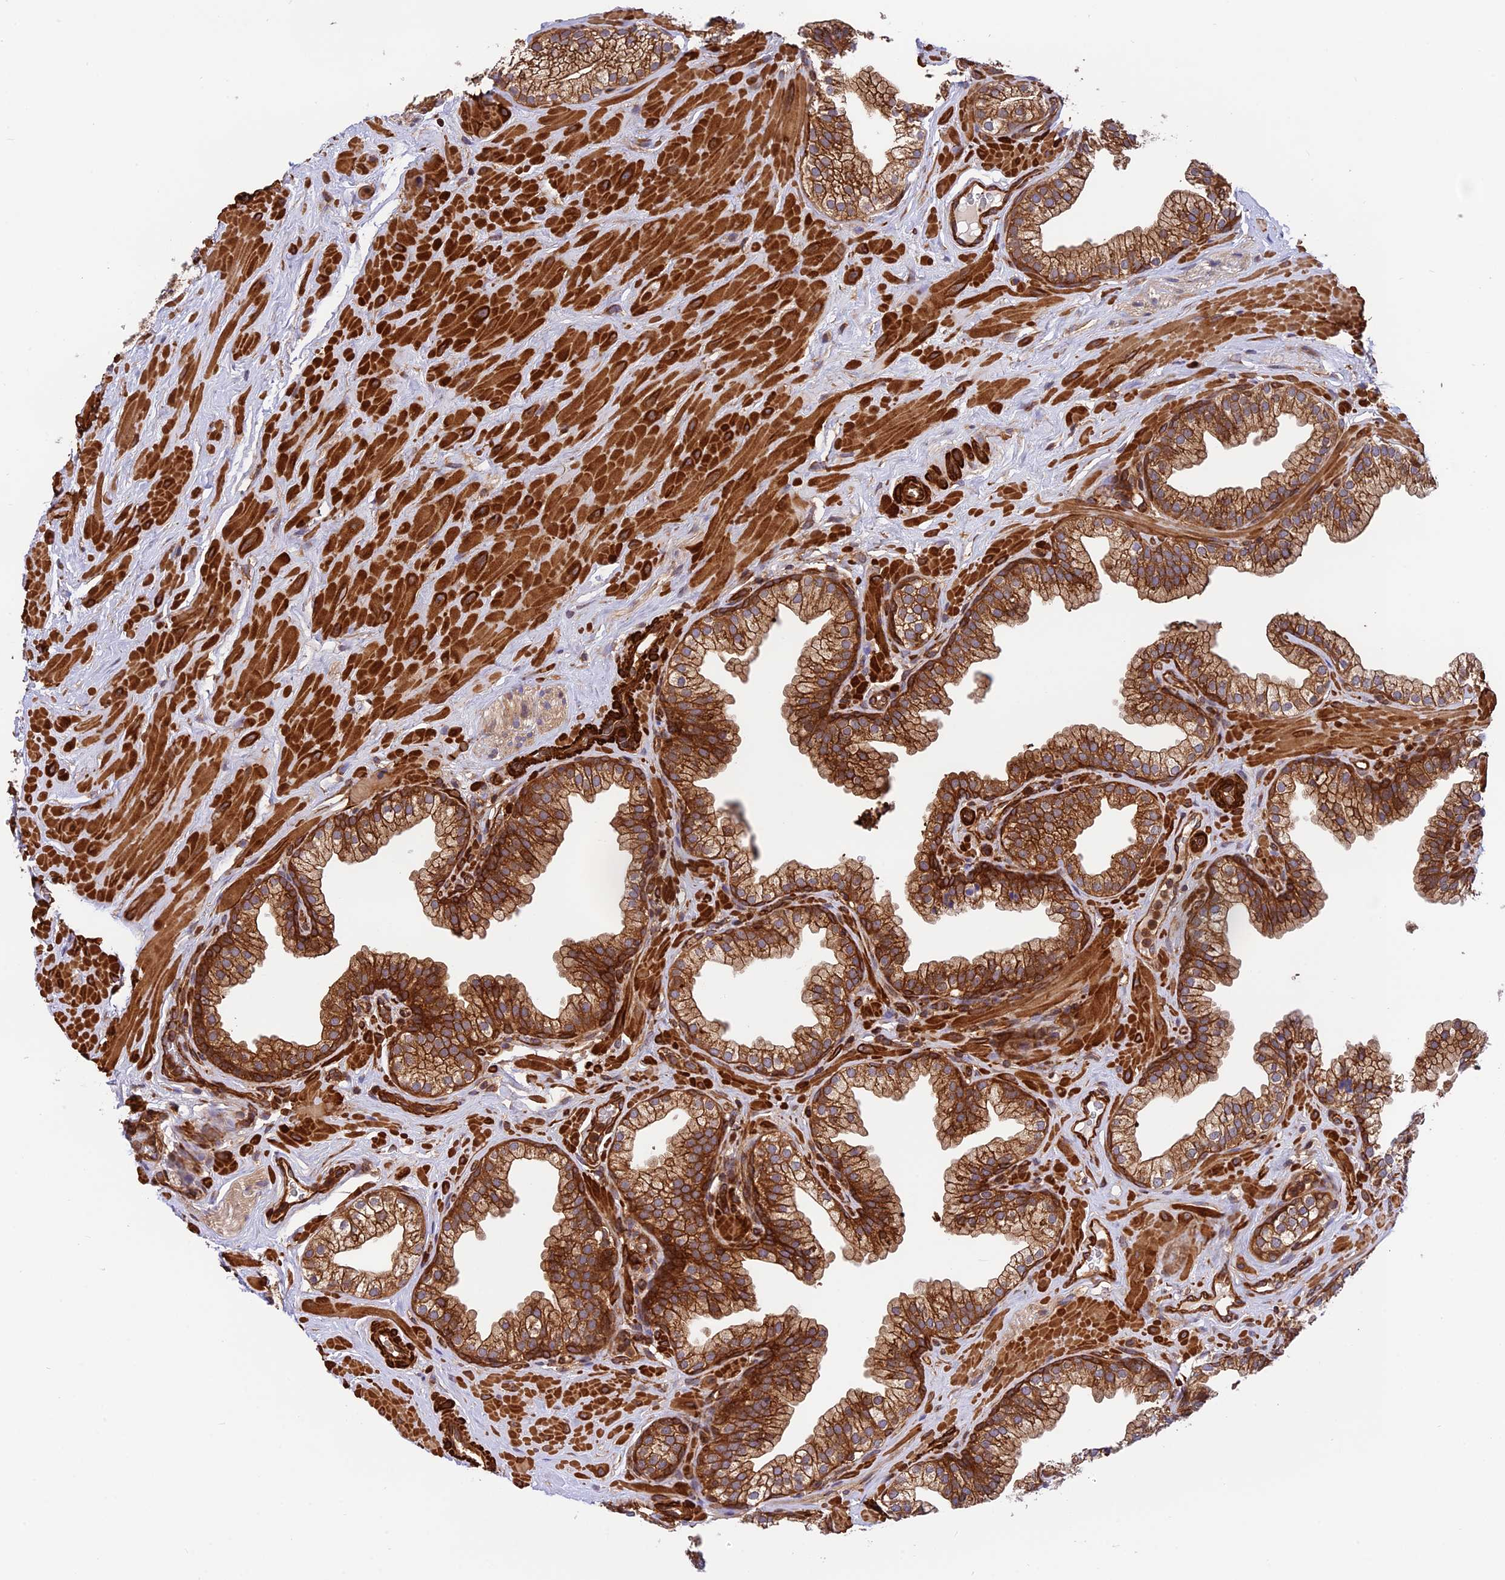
{"staining": {"intensity": "strong", "quantity": "25%-75%", "location": "cytoplasmic/membranous"}, "tissue": "prostate", "cell_type": "Glandular cells", "image_type": "normal", "snomed": [{"axis": "morphology", "description": "Normal tissue, NOS"}, {"axis": "morphology", "description": "Urothelial carcinoma, Low grade"}, {"axis": "topography", "description": "Urinary bladder"}, {"axis": "topography", "description": "Prostate"}], "caption": "Glandular cells demonstrate strong cytoplasmic/membranous positivity in about 25%-75% of cells in benign prostate.", "gene": "EVI5L", "patient": {"sex": "male", "age": 60}}